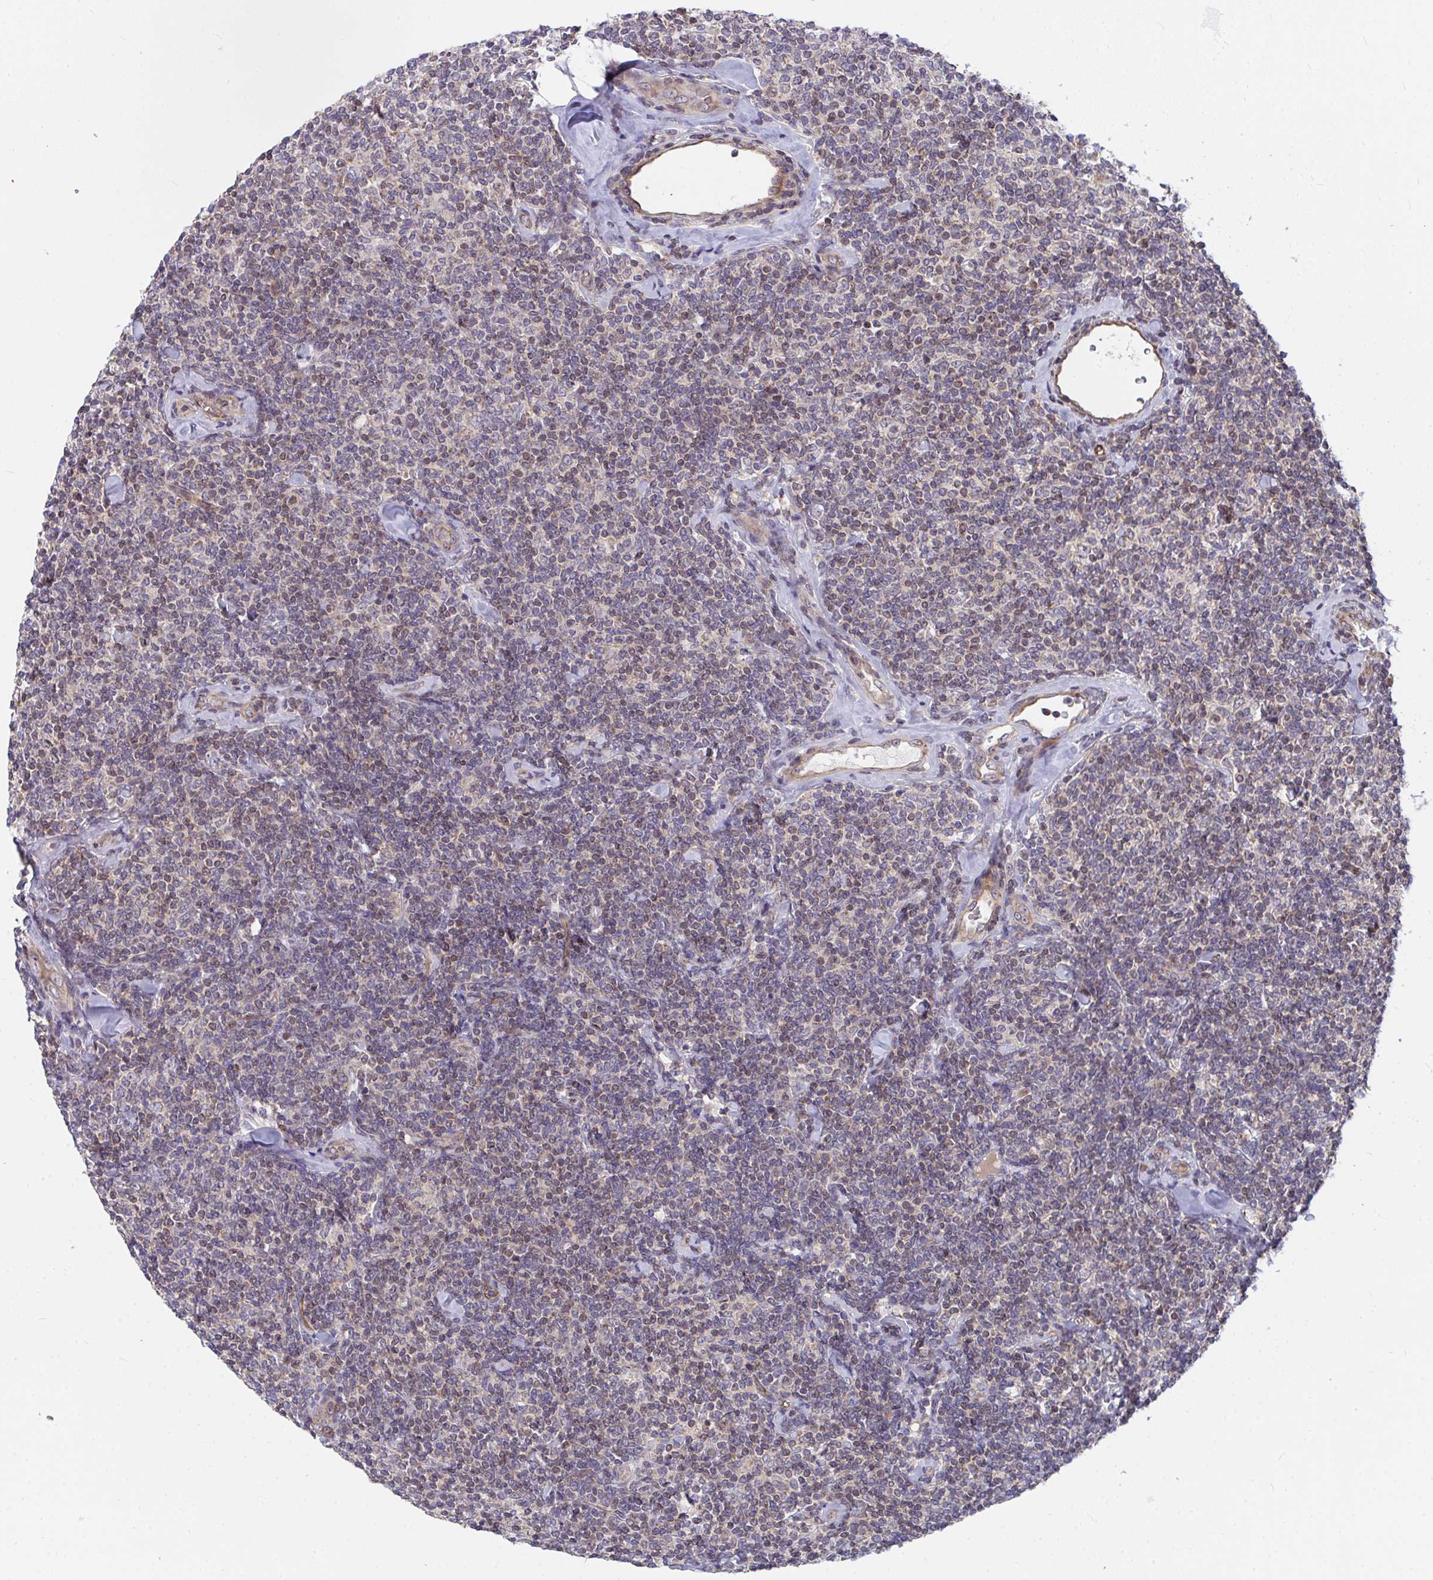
{"staining": {"intensity": "weak", "quantity": "25%-75%", "location": "cytoplasmic/membranous"}, "tissue": "lymphoma", "cell_type": "Tumor cells", "image_type": "cancer", "snomed": [{"axis": "morphology", "description": "Malignant lymphoma, non-Hodgkin's type, Low grade"}, {"axis": "topography", "description": "Lymph node"}], "caption": "Immunohistochemical staining of low-grade malignant lymphoma, non-Hodgkin's type demonstrates weak cytoplasmic/membranous protein positivity in about 25%-75% of tumor cells.", "gene": "EIF1AD", "patient": {"sex": "female", "age": 56}}